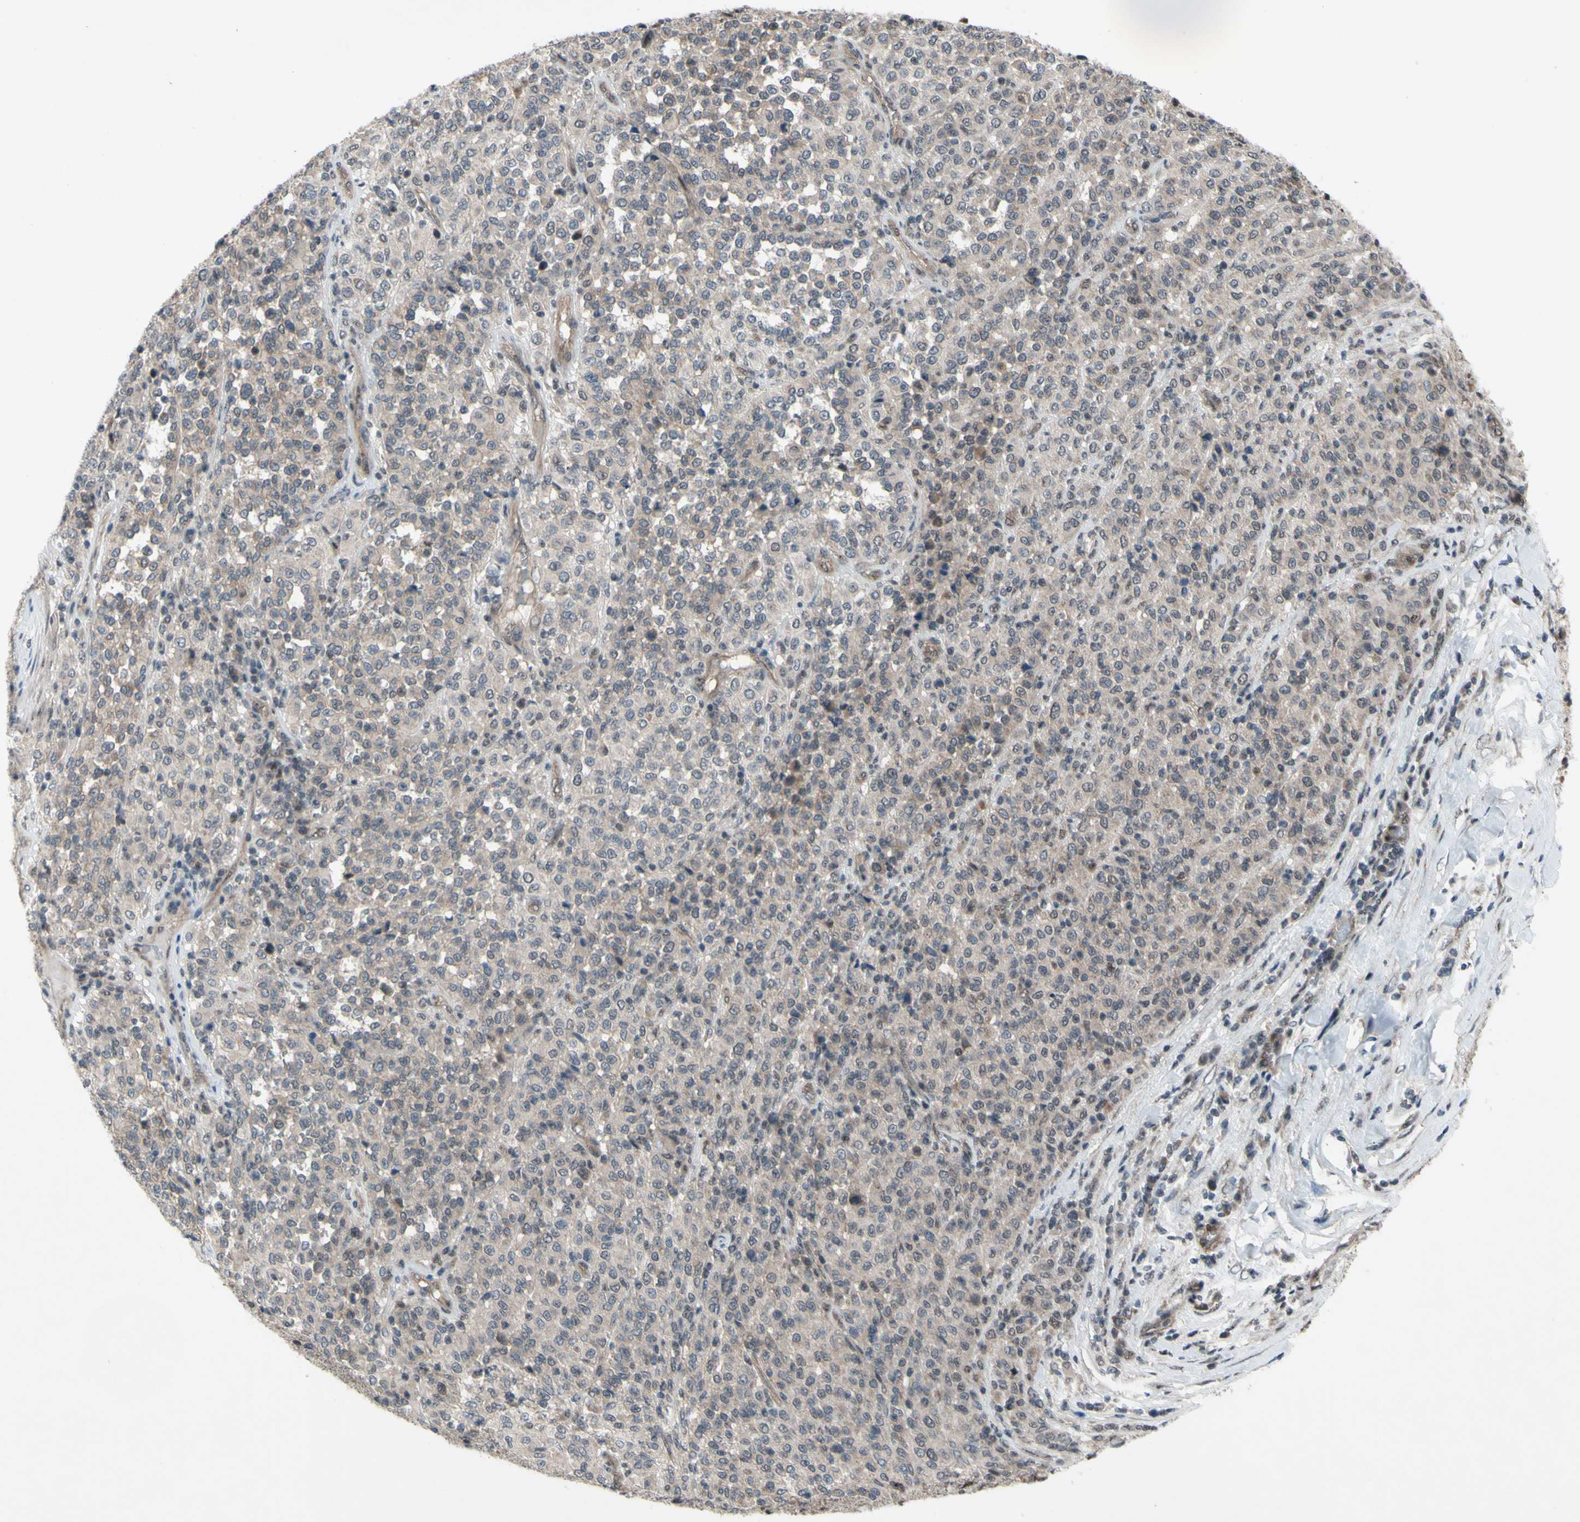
{"staining": {"intensity": "weak", "quantity": ">75%", "location": "cytoplasmic/membranous"}, "tissue": "melanoma", "cell_type": "Tumor cells", "image_type": "cancer", "snomed": [{"axis": "morphology", "description": "Malignant melanoma, Metastatic site"}, {"axis": "topography", "description": "Pancreas"}], "caption": "Protein expression by immunohistochemistry displays weak cytoplasmic/membranous expression in about >75% of tumor cells in melanoma.", "gene": "TRDMT1", "patient": {"sex": "female", "age": 30}}